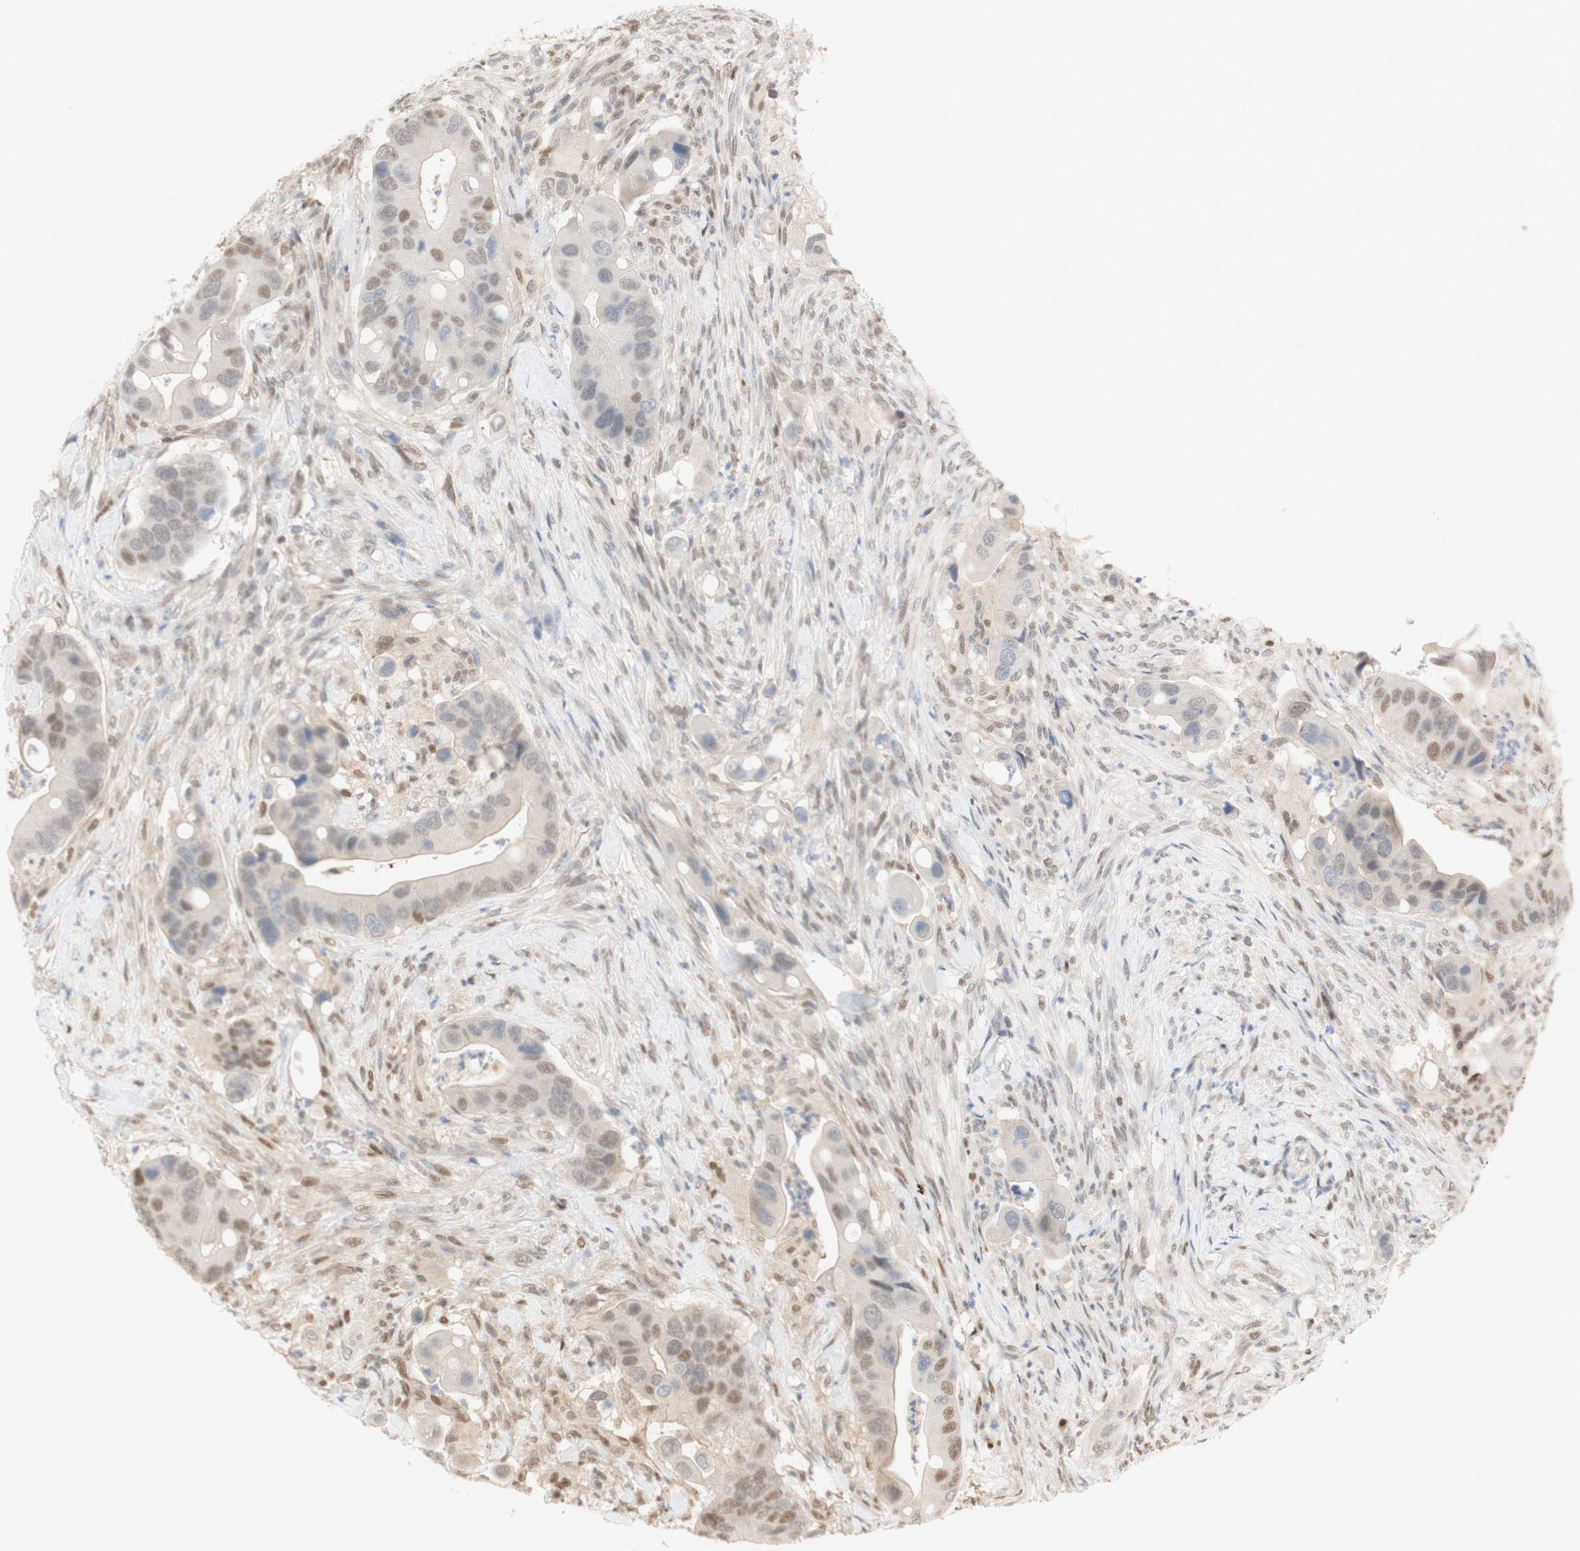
{"staining": {"intensity": "weak", "quantity": "25%-75%", "location": "nuclear"}, "tissue": "colorectal cancer", "cell_type": "Tumor cells", "image_type": "cancer", "snomed": [{"axis": "morphology", "description": "Adenocarcinoma, NOS"}, {"axis": "topography", "description": "Rectum"}], "caption": "A low amount of weak nuclear positivity is identified in approximately 25%-75% of tumor cells in colorectal cancer (adenocarcinoma) tissue.", "gene": "NAP1L4", "patient": {"sex": "female", "age": 57}}